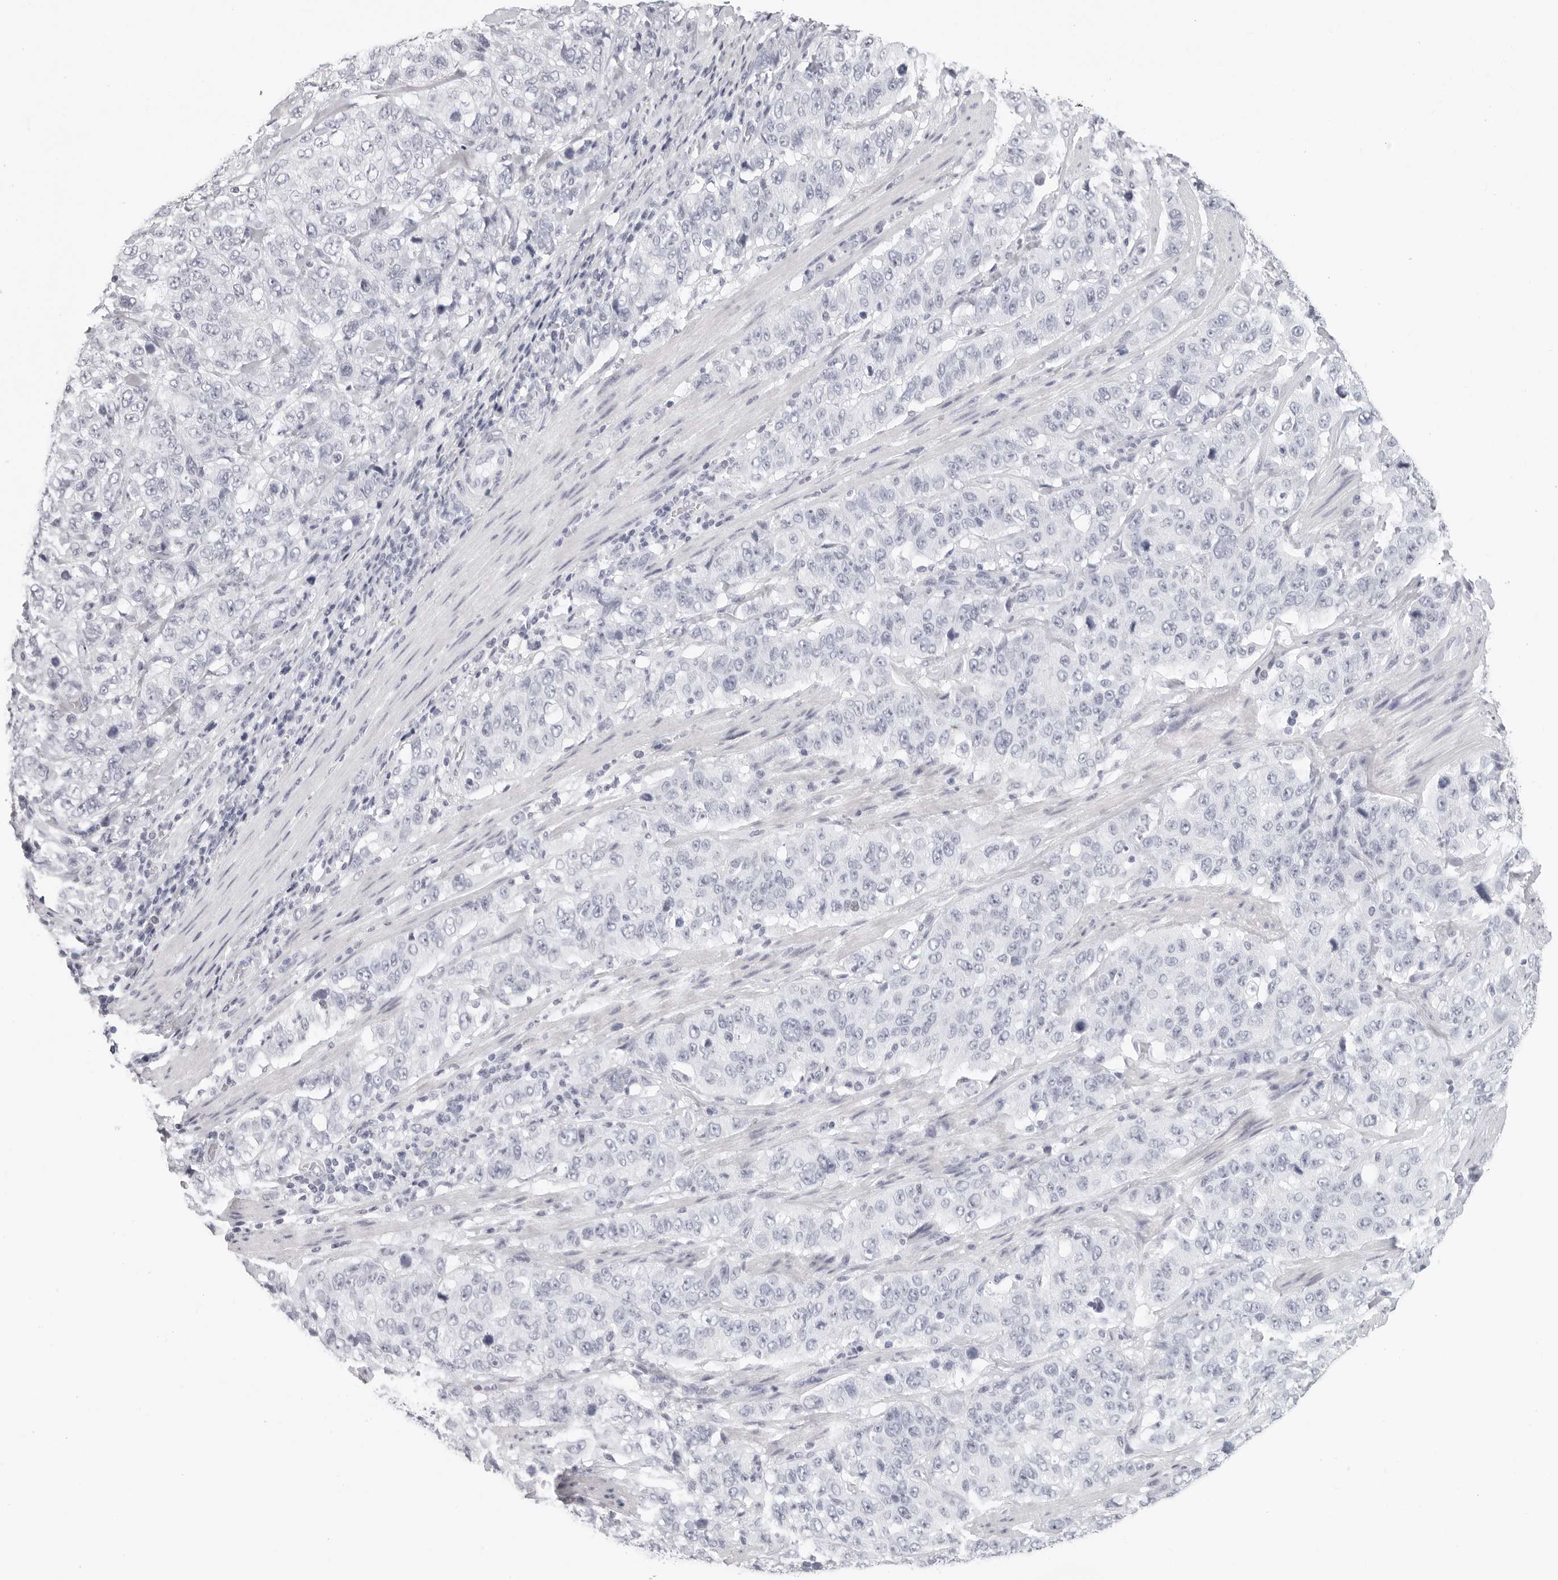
{"staining": {"intensity": "negative", "quantity": "none", "location": "none"}, "tissue": "stomach cancer", "cell_type": "Tumor cells", "image_type": "cancer", "snomed": [{"axis": "morphology", "description": "Adenocarcinoma, NOS"}, {"axis": "topography", "description": "Stomach"}], "caption": "DAB (3,3'-diaminobenzidine) immunohistochemical staining of human adenocarcinoma (stomach) demonstrates no significant expression in tumor cells.", "gene": "AGMAT", "patient": {"sex": "male", "age": 48}}